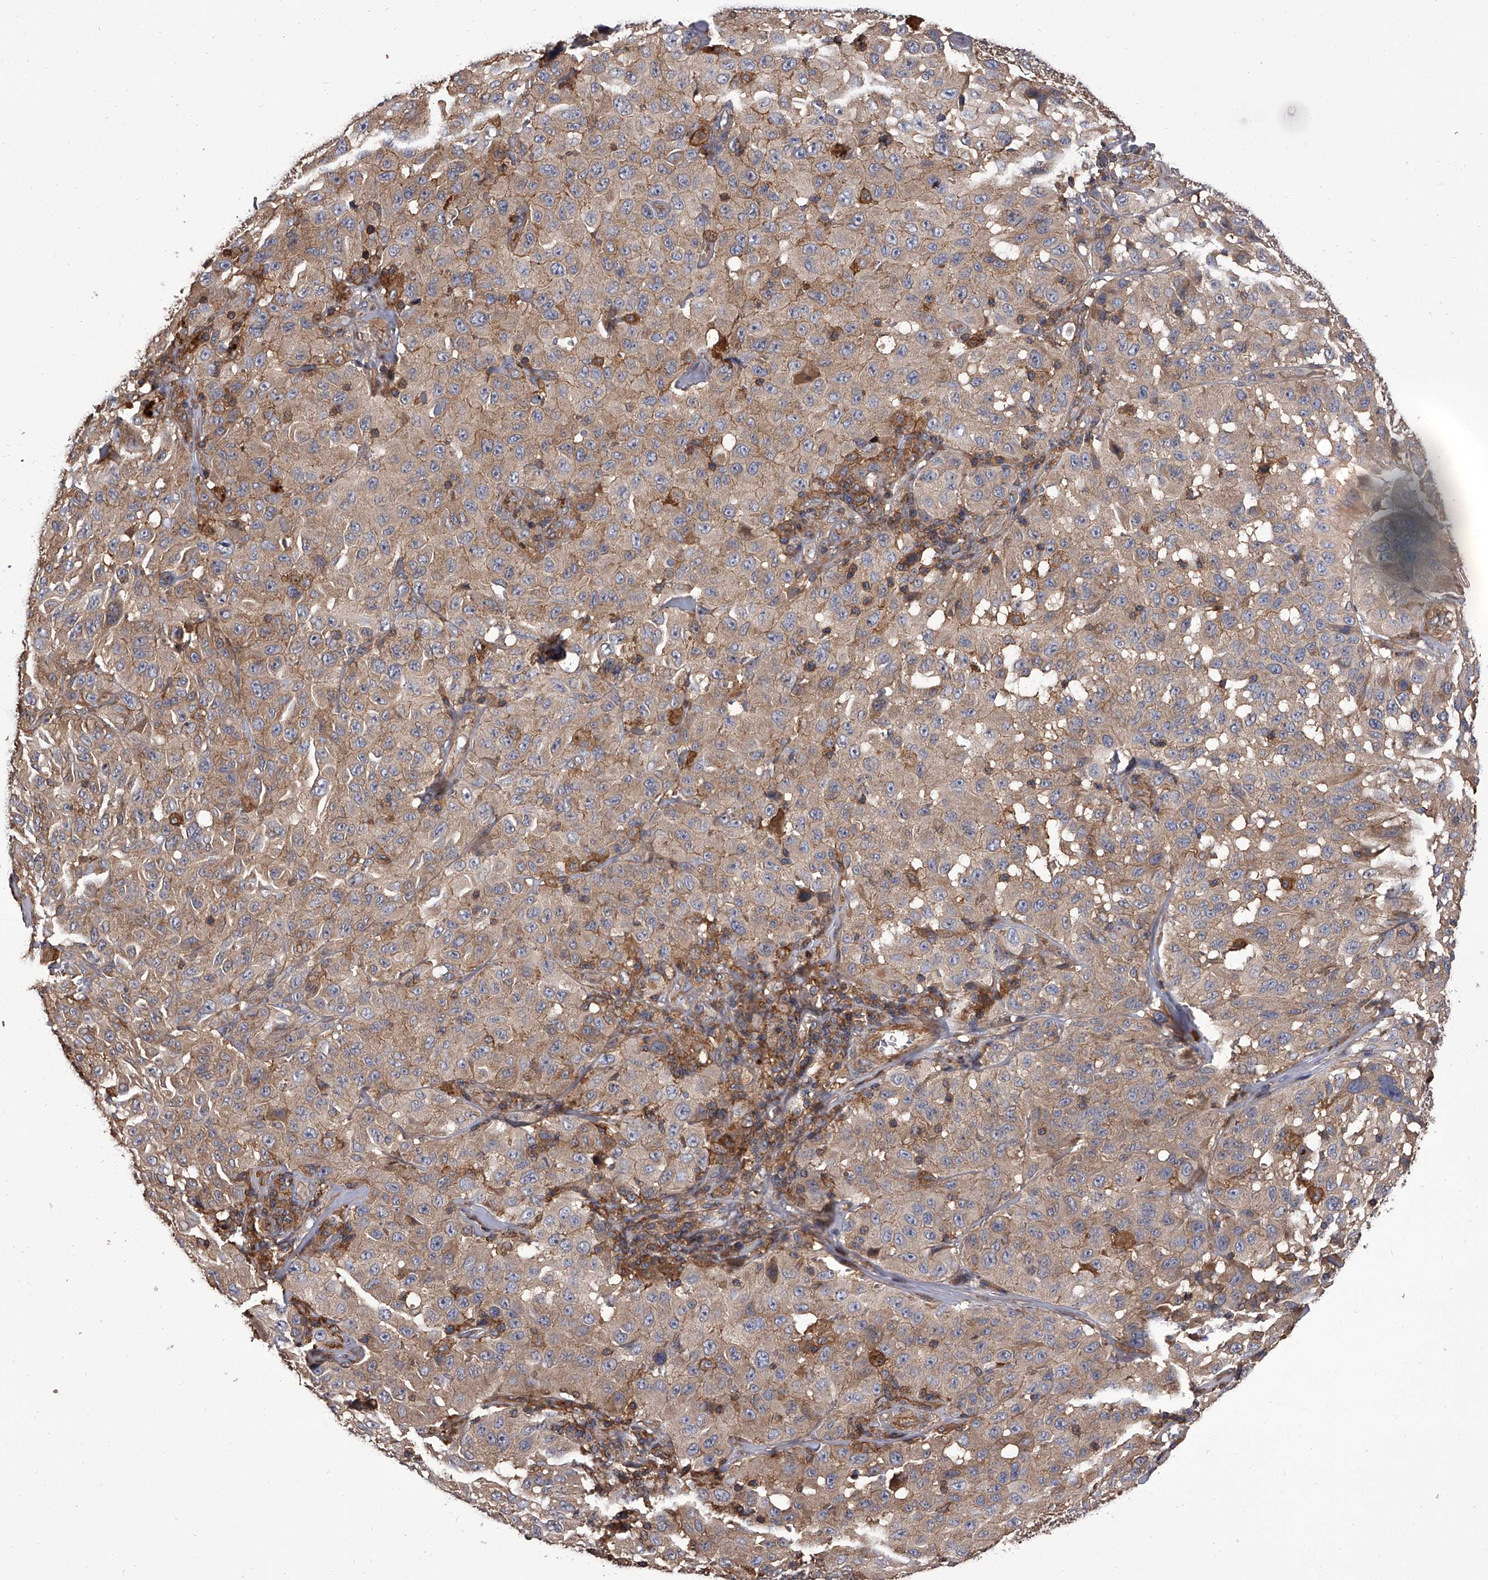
{"staining": {"intensity": "weak", "quantity": ">75%", "location": "cytoplasmic/membranous"}, "tissue": "melanoma", "cell_type": "Tumor cells", "image_type": "cancer", "snomed": [{"axis": "morphology", "description": "Malignant melanoma, NOS"}, {"axis": "topography", "description": "Skin"}], "caption": "Brown immunohistochemical staining in human melanoma exhibits weak cytoplasmic/membranous expression in about >75% of tumor cells.", "gene": "STK36", "patient": {"sex": "male", "age": 66}}